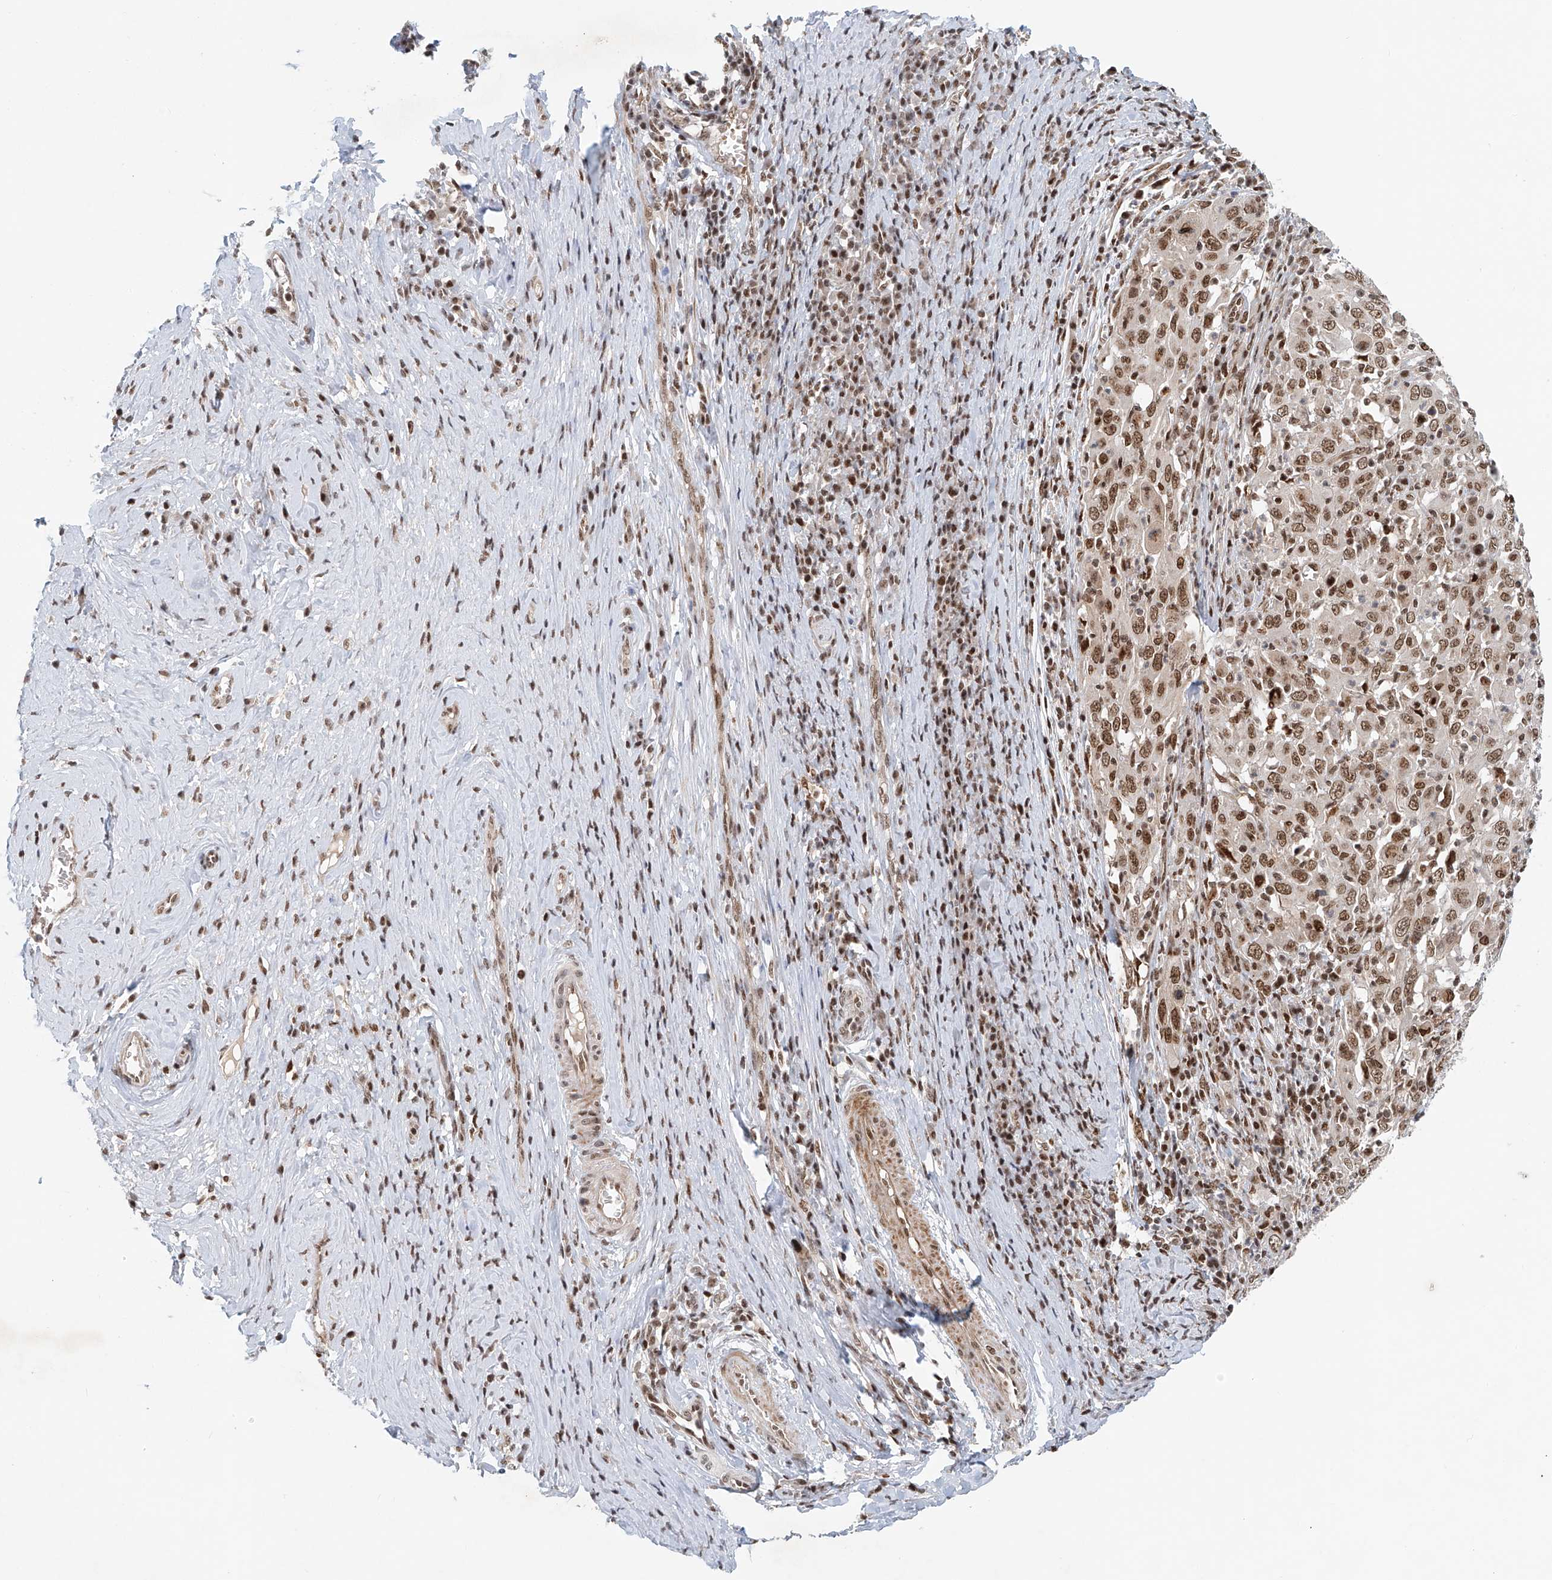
{"staining": {"intensity": "moderate", "quantity": ">75%", "location": "nuclear"}, "tissue": "cervical cancer", "cell_type": "Tumor cells", "image_type": "cancer", "snomed": [{"axis": "morphology", "description": "Squamous cell carcinoma, NOS"}, {"axis": "topography", "description": "Cervix"}], "caption": "The photomicrograph displays a brown stain indicating the presence of a protein in the nuclear of tumor cells in squamous cell carcinoma (cervical).", "gene": "ZNF470", "patient": {"sex": "female", "age": 46}}